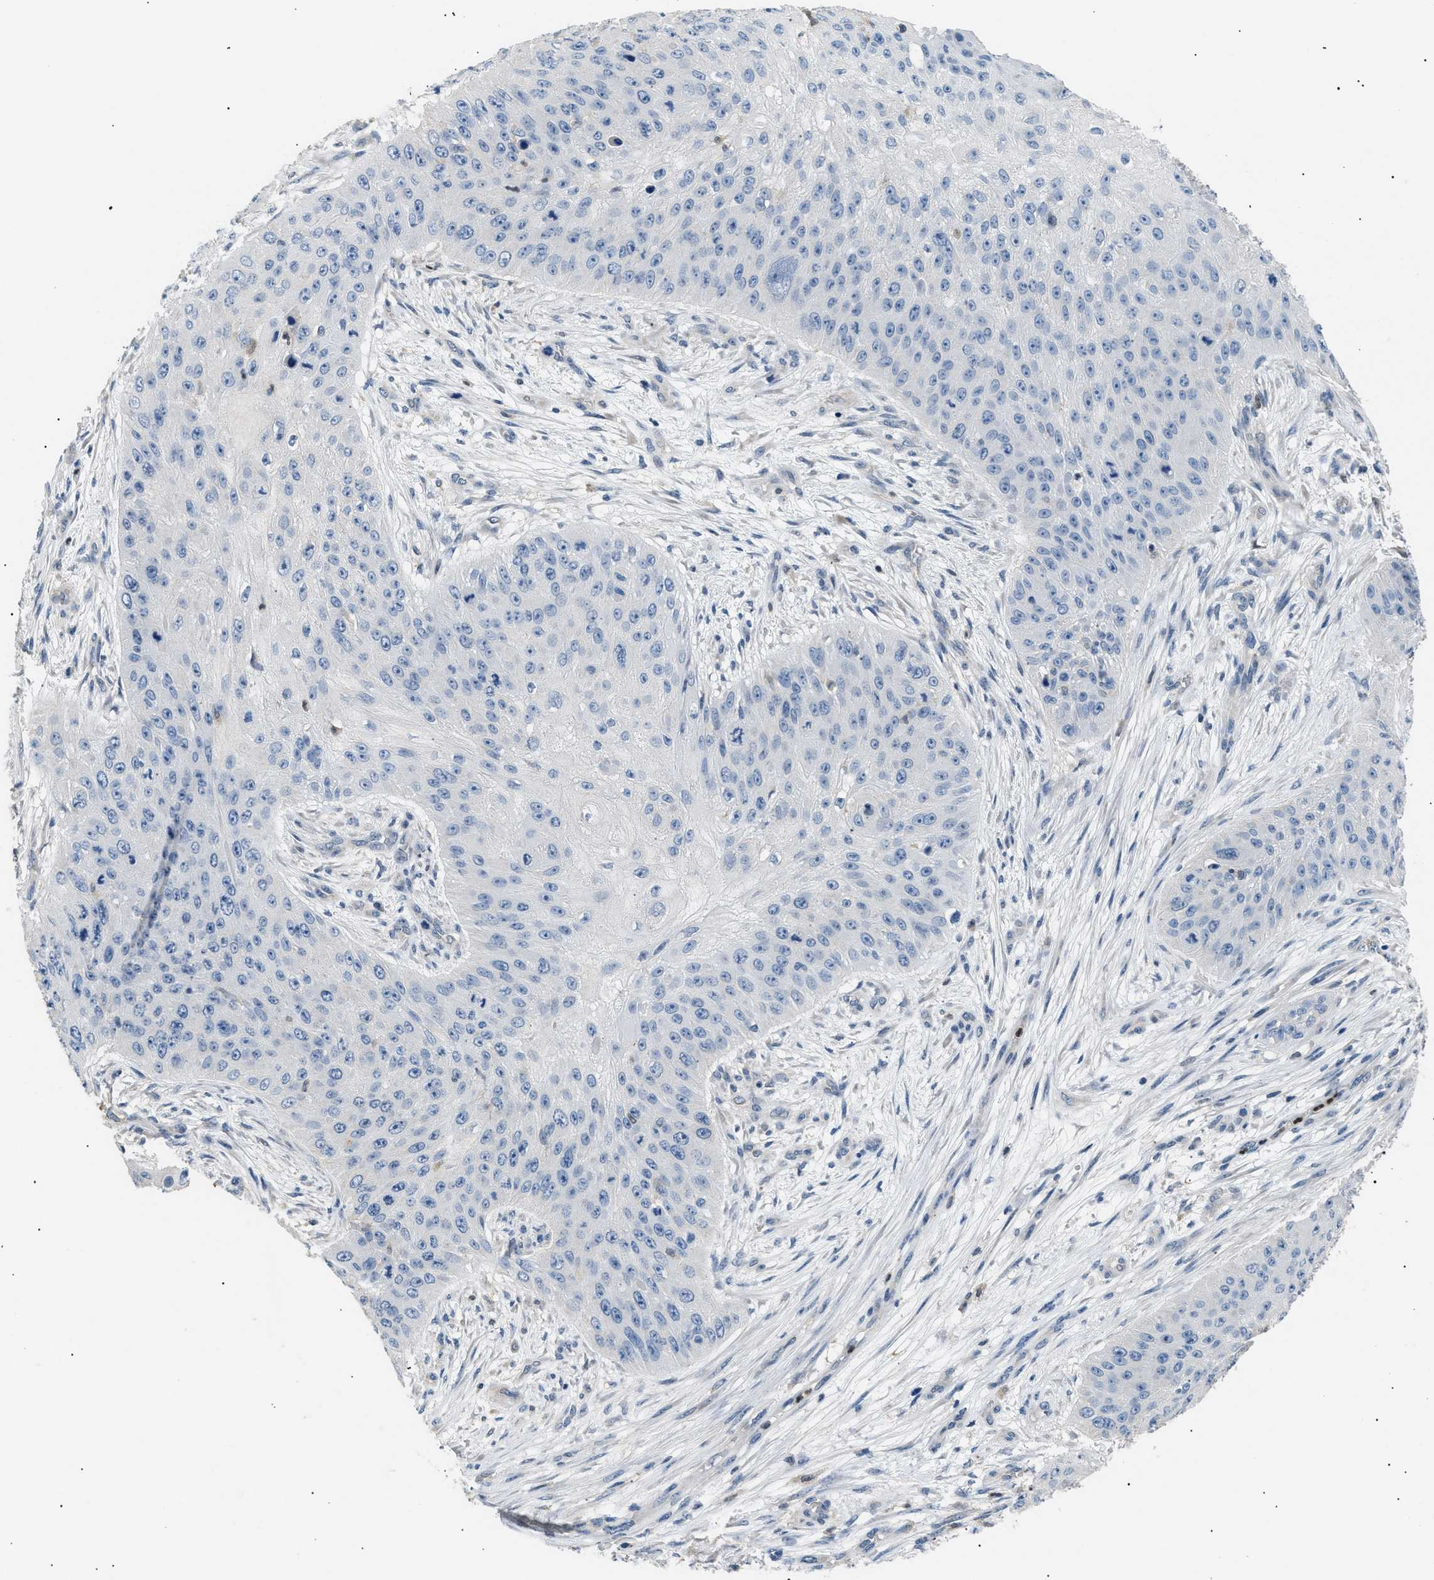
{"staining": {"intensity": "negative", "quantity": "none", "location": "none"}, "tissue": "skin cancer", "cell_type": "Tumor cells", "image_type": "cancer", "snomed": [{"axis": "morphology", "description": "Squamous cell carcinoma, NOS"}, {"axis": "topography", "description": "Skin"}], "caption": "Tumor cells show no significant expression in squamous cell carcinoma (skin).", "gene": "AKR1A1", "patient": {"sex": "female", "age": 80}}